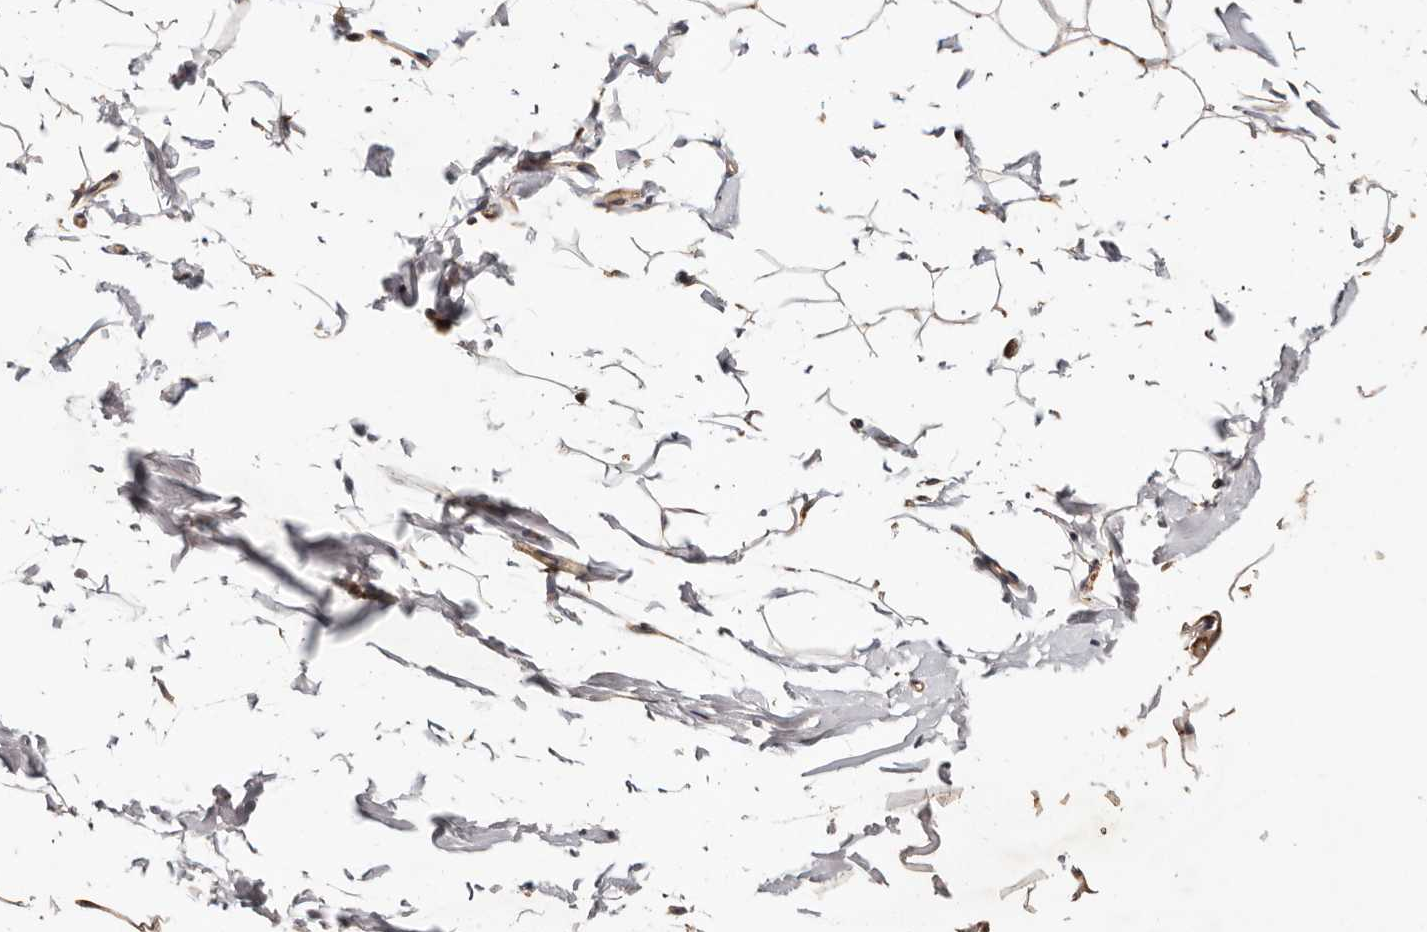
{"staining": {"intensity": "moderate", "quantity": ">75%", "location": "cytoplasmic/membranous"}, "tissue": "adipose tissue", "cell_type": "Adipocytes", "image_type": "normal", "snomed": [{"axis": "morphology", "description": "Normal tissue, NOS"}, {"axis": "topography", "description": "Breast"}], "caption": "Adipocytes reveal moderate cytoplasmic/membranous expression in about >75% of cells in benign adipose tissue. The staining was performed using DAB (3,3'-diaminobenzidine), with brown indicating positive protein expression. Nuclei are stained blue with hematoxylin.", "gene": "USP33", "patient": {"sex": "female", "age": 23}}